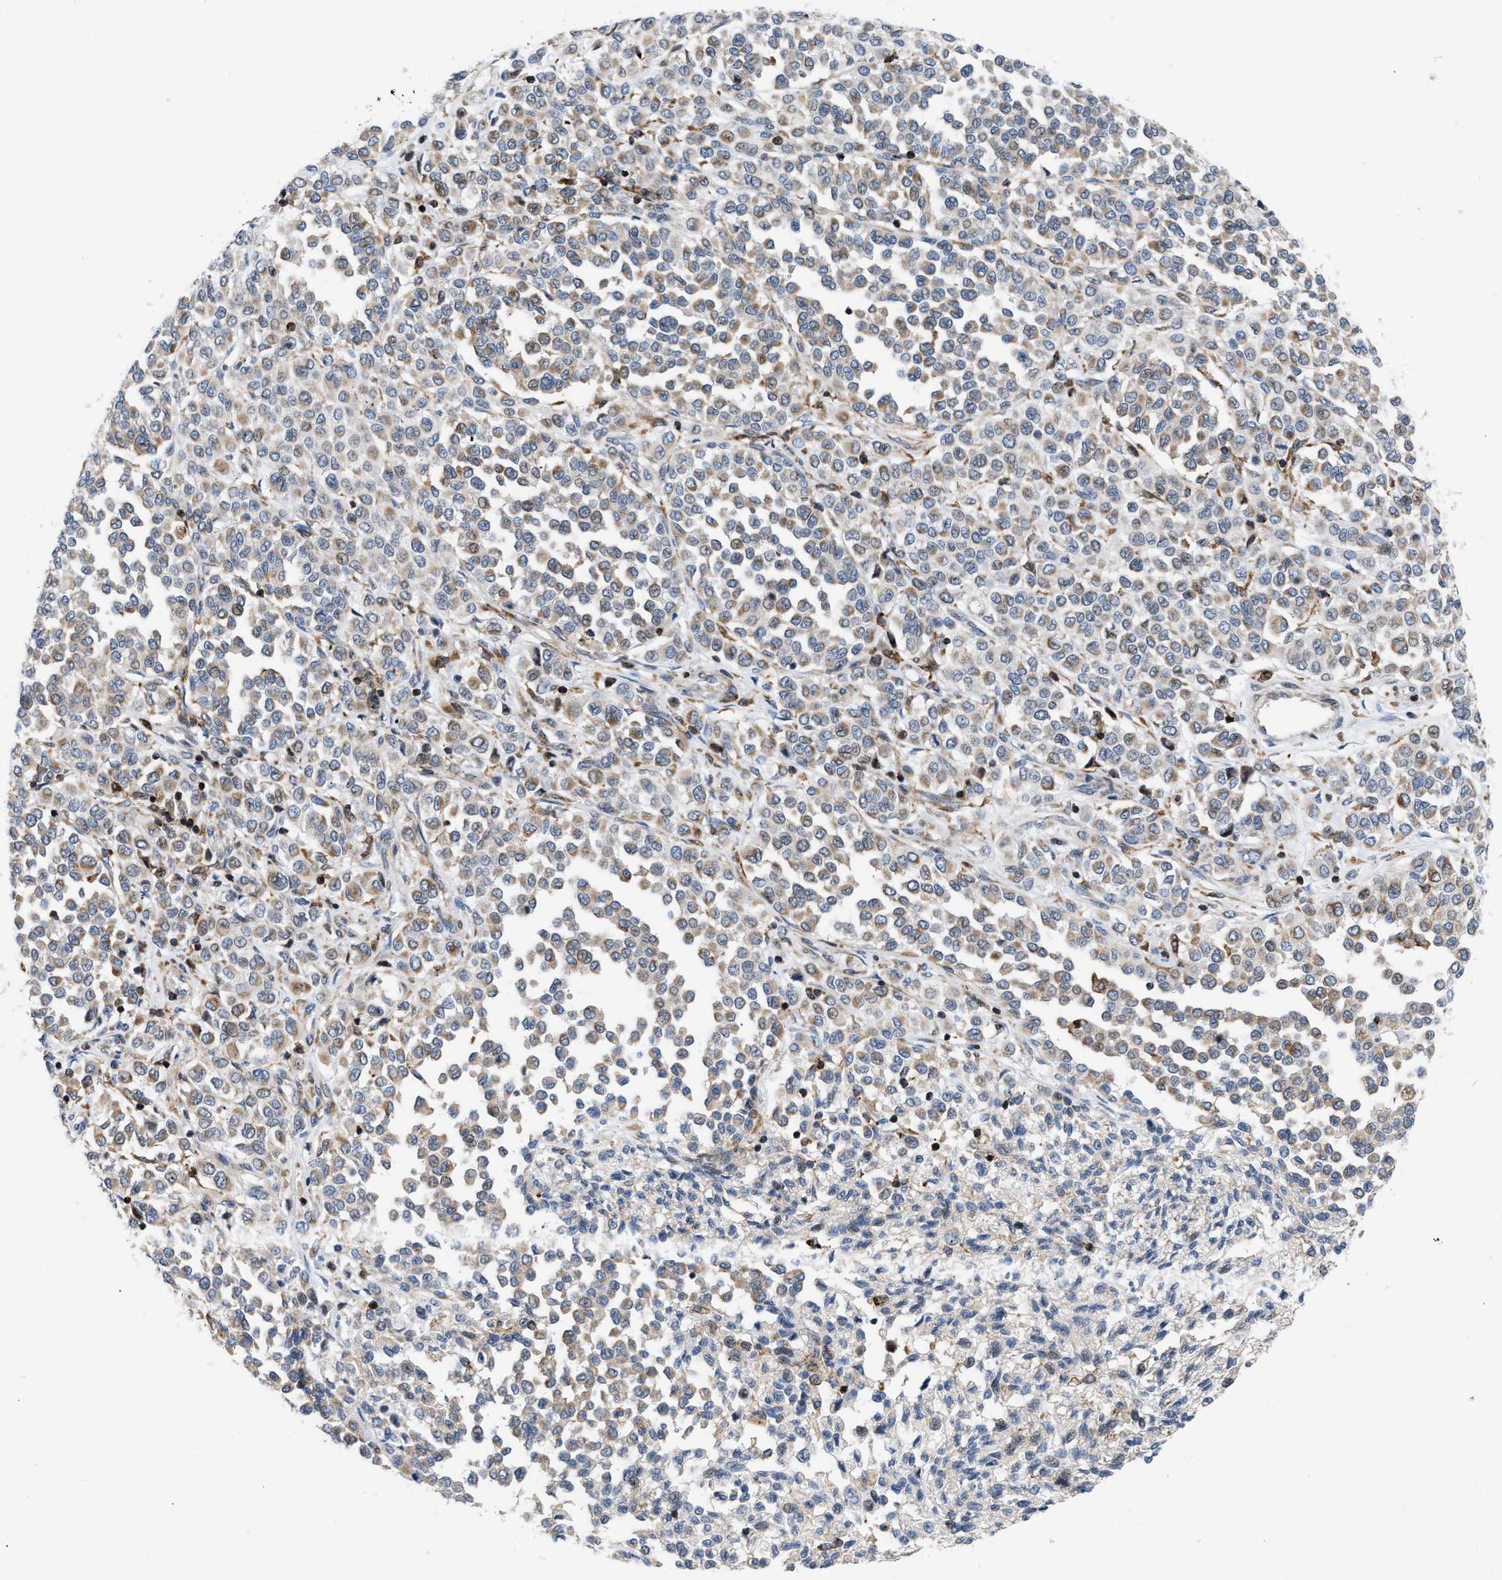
{"staining": {"intensity": "weak", "quantity": "<25%", "location": "cytoplasmic/membranous"}, "tissue": "melanoma", "cell_type": "Tumor cells", "image_type": "cancer", "snomed": [{"axis": "morphology", "description": "Malignant melanoma, Metastatic site"}, {"axis": "topography", "description": "Pancreas"}], "caption": "The histopathology image reveals no significant positivity in tumor cells of melanoma.", "gene": "ATP9A", "patient": {"sex": "female", "age": 30}}